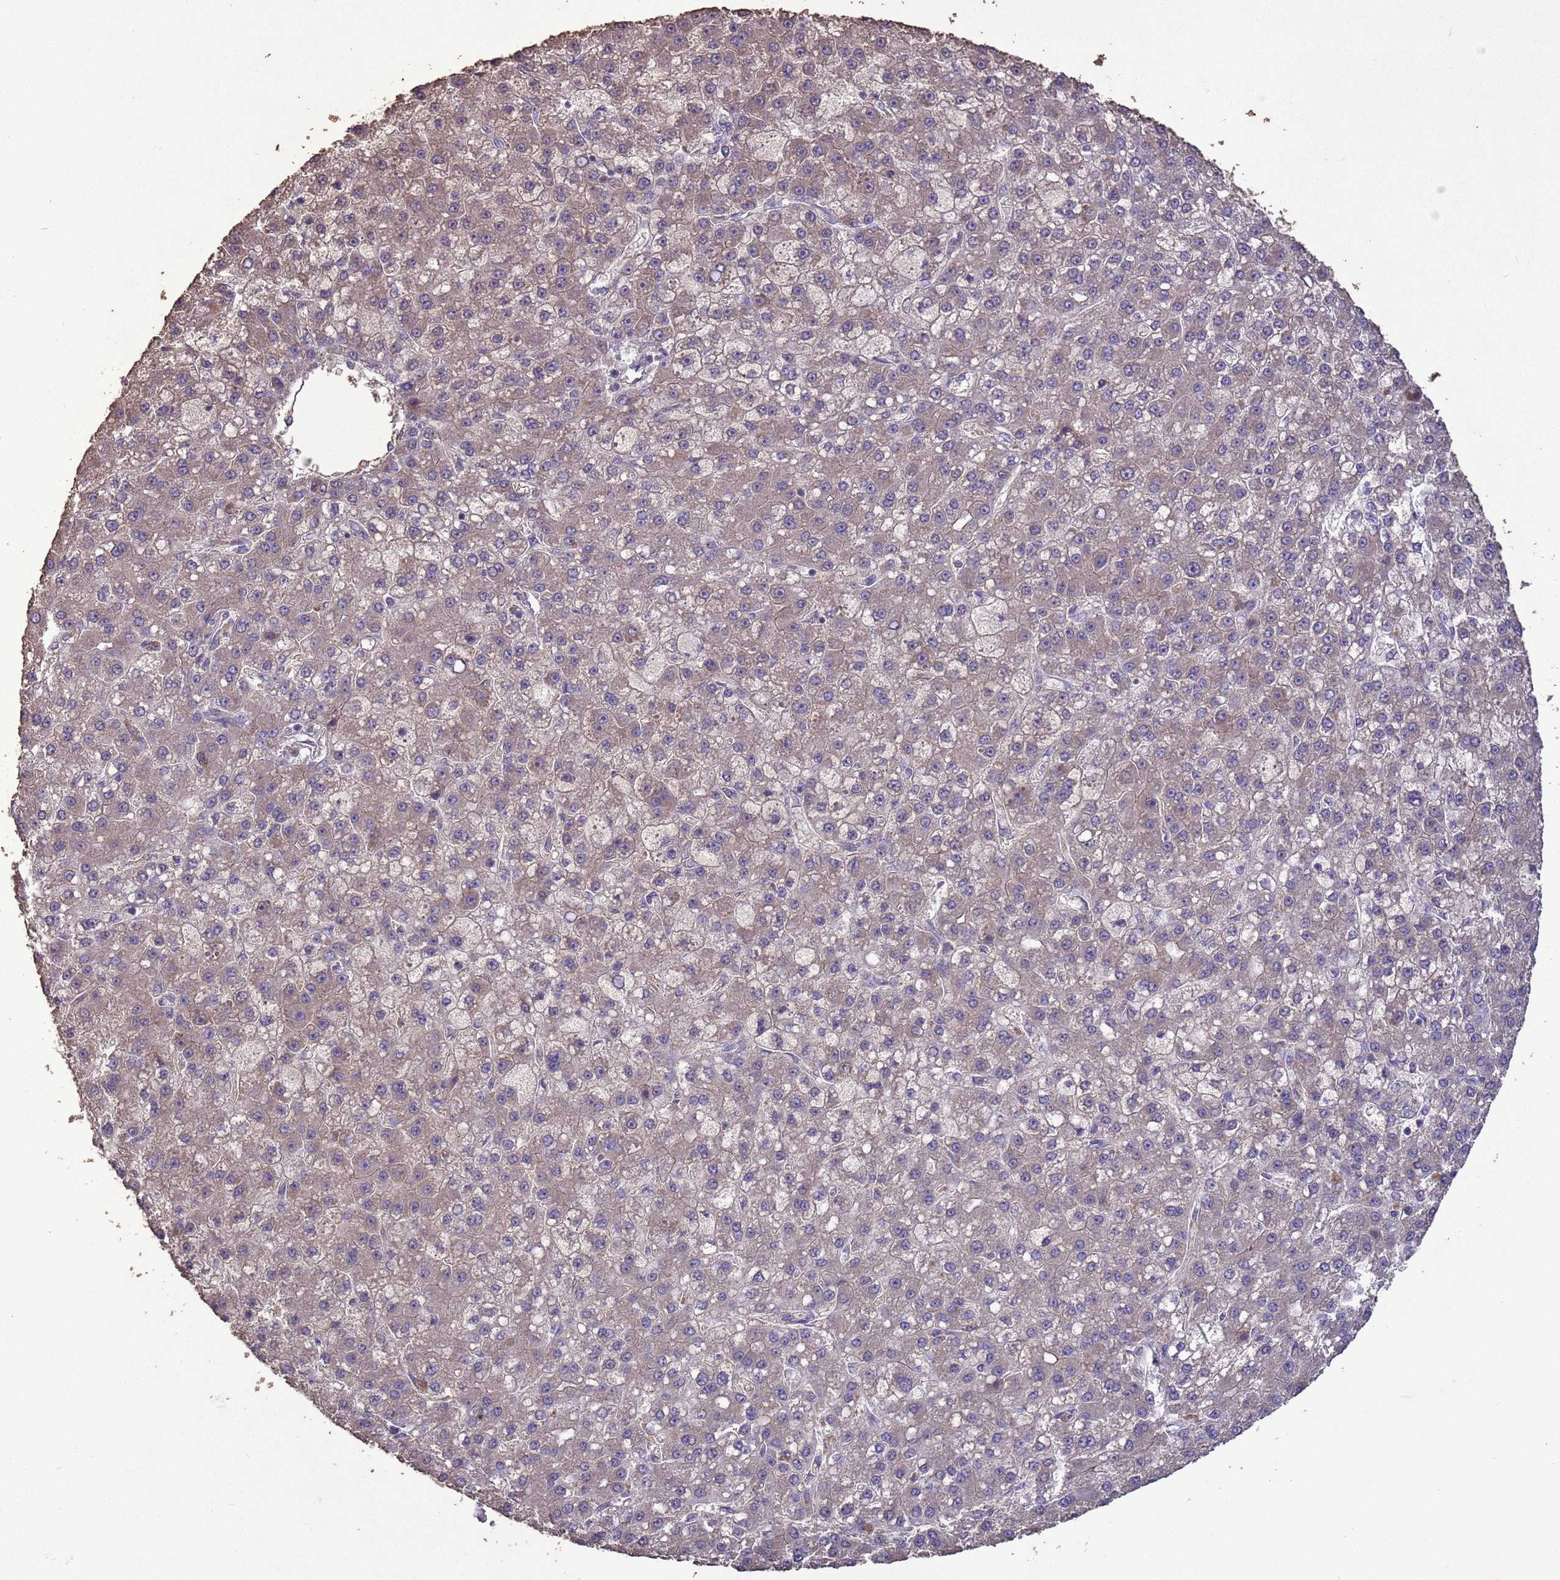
{"staining": {"intensity": "weak", "quantity": "25%-75%", "location": "cytoplasmic/membranous"}, "tissue": "liver cancer", "cell_type": "Tumor cells", "image_type": "cancer", "snomed": [{"axis": "morphology", "description": "Carcinoma, Hepatocellular, NOS"}, {"axis": "topography", "description": "Liver"}], "caption": "A high-resolution photomicrograph shows IHC staining of liver cancer (hepatocellular carcinoma), which exhibits weak cytoplasmic/membranous staining in about 25%-75% of tumor cells. (DAB IHC, brown staining for protein, blue staining for nuclei).", "gene": "SLC9B2", "patient": {"sex": "male", "age": 67}}